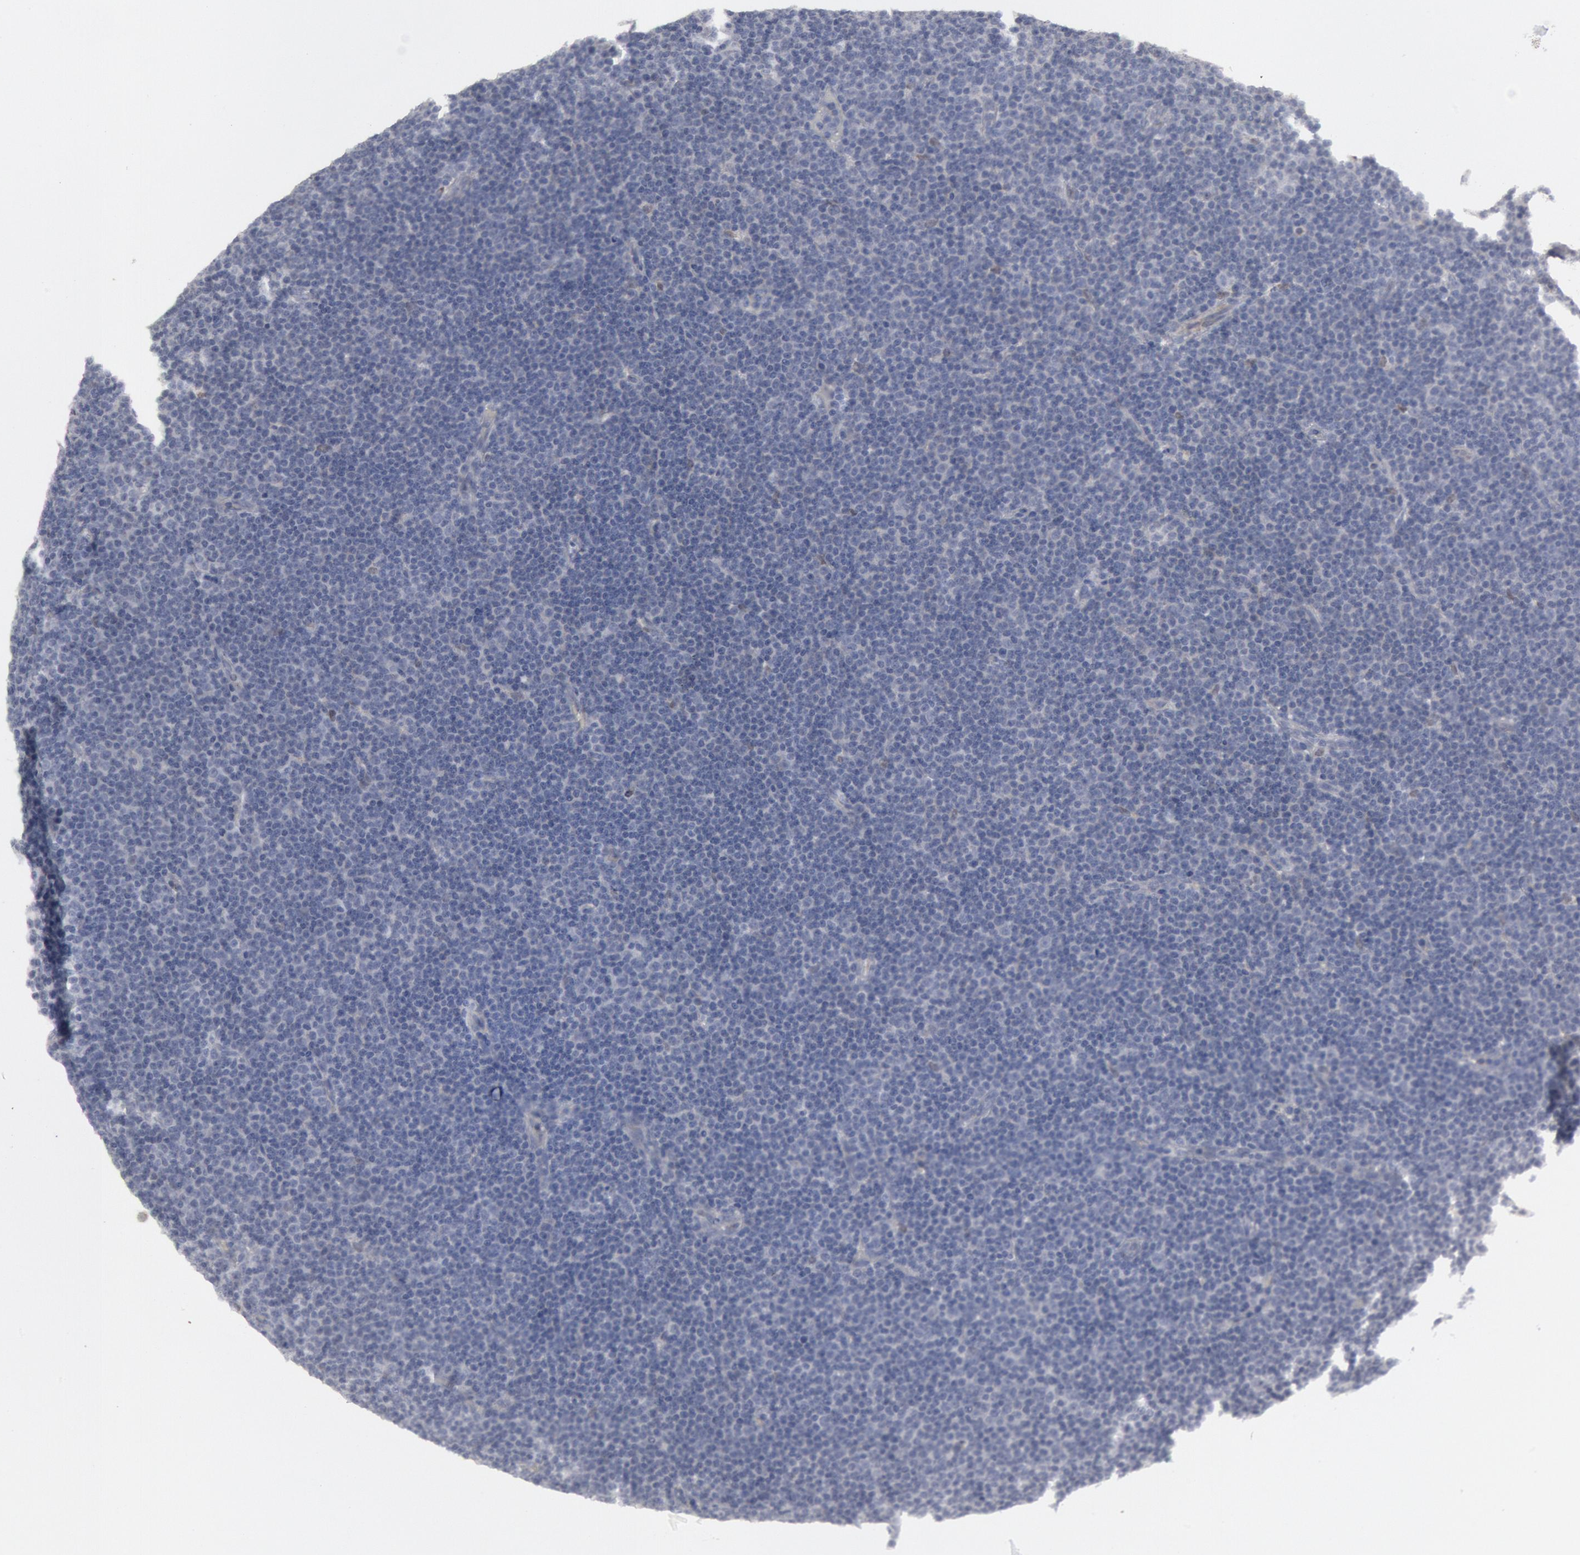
{"staining": {"intensity": "negative", "quantity": "none", "location": "none"}, "tissue": "lymphoma", "cell_type": "Tumor cells", "image_type": "cancer", "snomed": [{"axis": "morphology", "description": "Malignant lymphoma, non-Hodgkin's type, Low grade"}, {"axis": "topography", "description": "Lymph node"}], "caption": "Tumor cells show no significant expression in low-grade malignant lymphoma, non-Hodgkin's type.", "gene": "DMC1", "patient": {"sex": "male", "age": 57}}